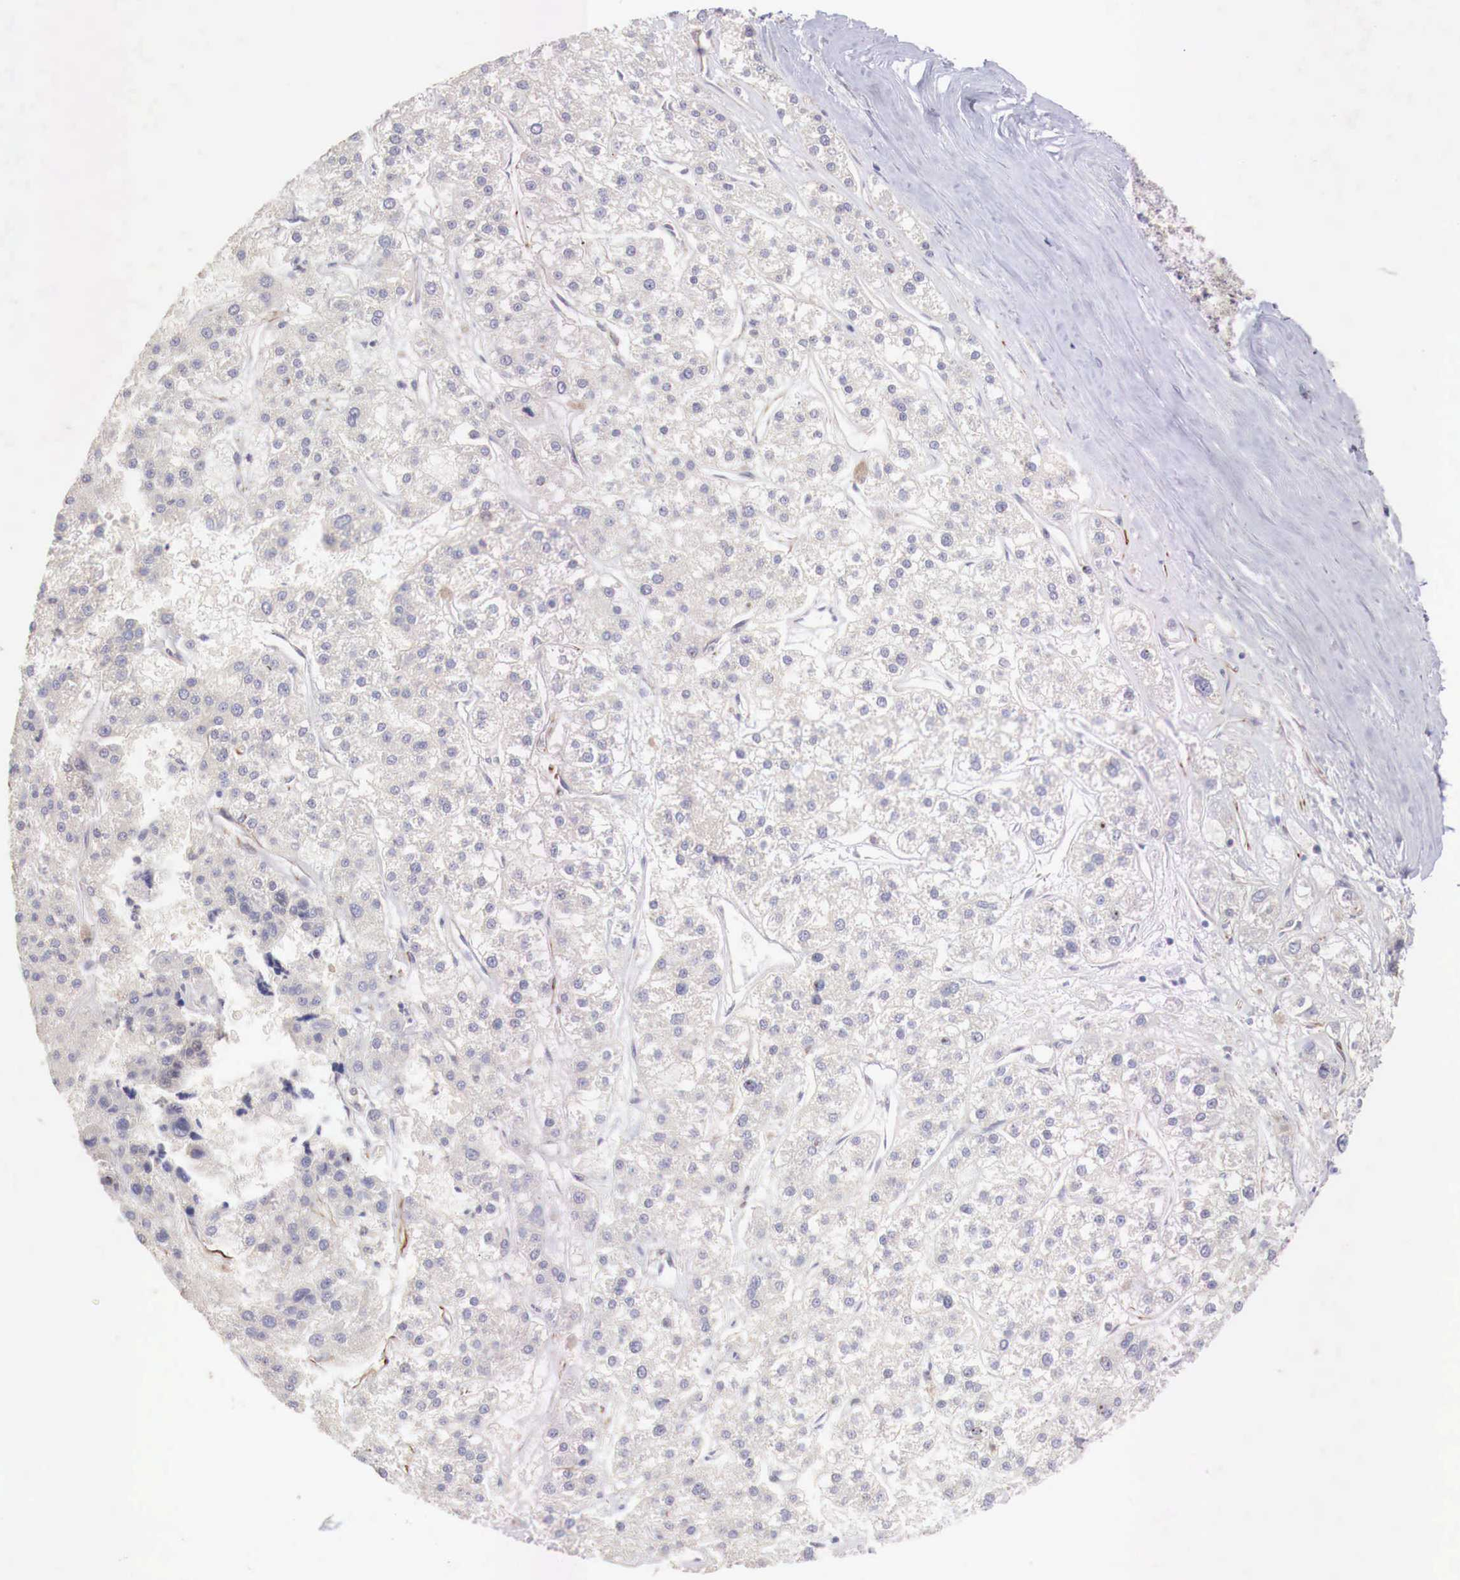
{"staining": {"intensity": "negative", "quantity": "none", "location": "none"}, "tissue": "liver cancer", "cell_type": "Tumor cells", "image_type": "cancer", "snomed": [{"axis": "morphology", "description": "Carcinoma, Hepatocellular, NOS"}, {"axis": "topography", "description": "Liver"}], "caption": "Liver cancer (hepatocellular carcinoma) was stained to show a protein in brown. There is no significant positivity in tumor cells. The staining was performed using DAB (3,3'-diaminobenzidine) to visualize the protein expression in brown, while the nuclei were stained in blue with hematoxylin (Magnification: 20x).", "gene": "WT1", "patient": {"sex": "female", "age": 85}}